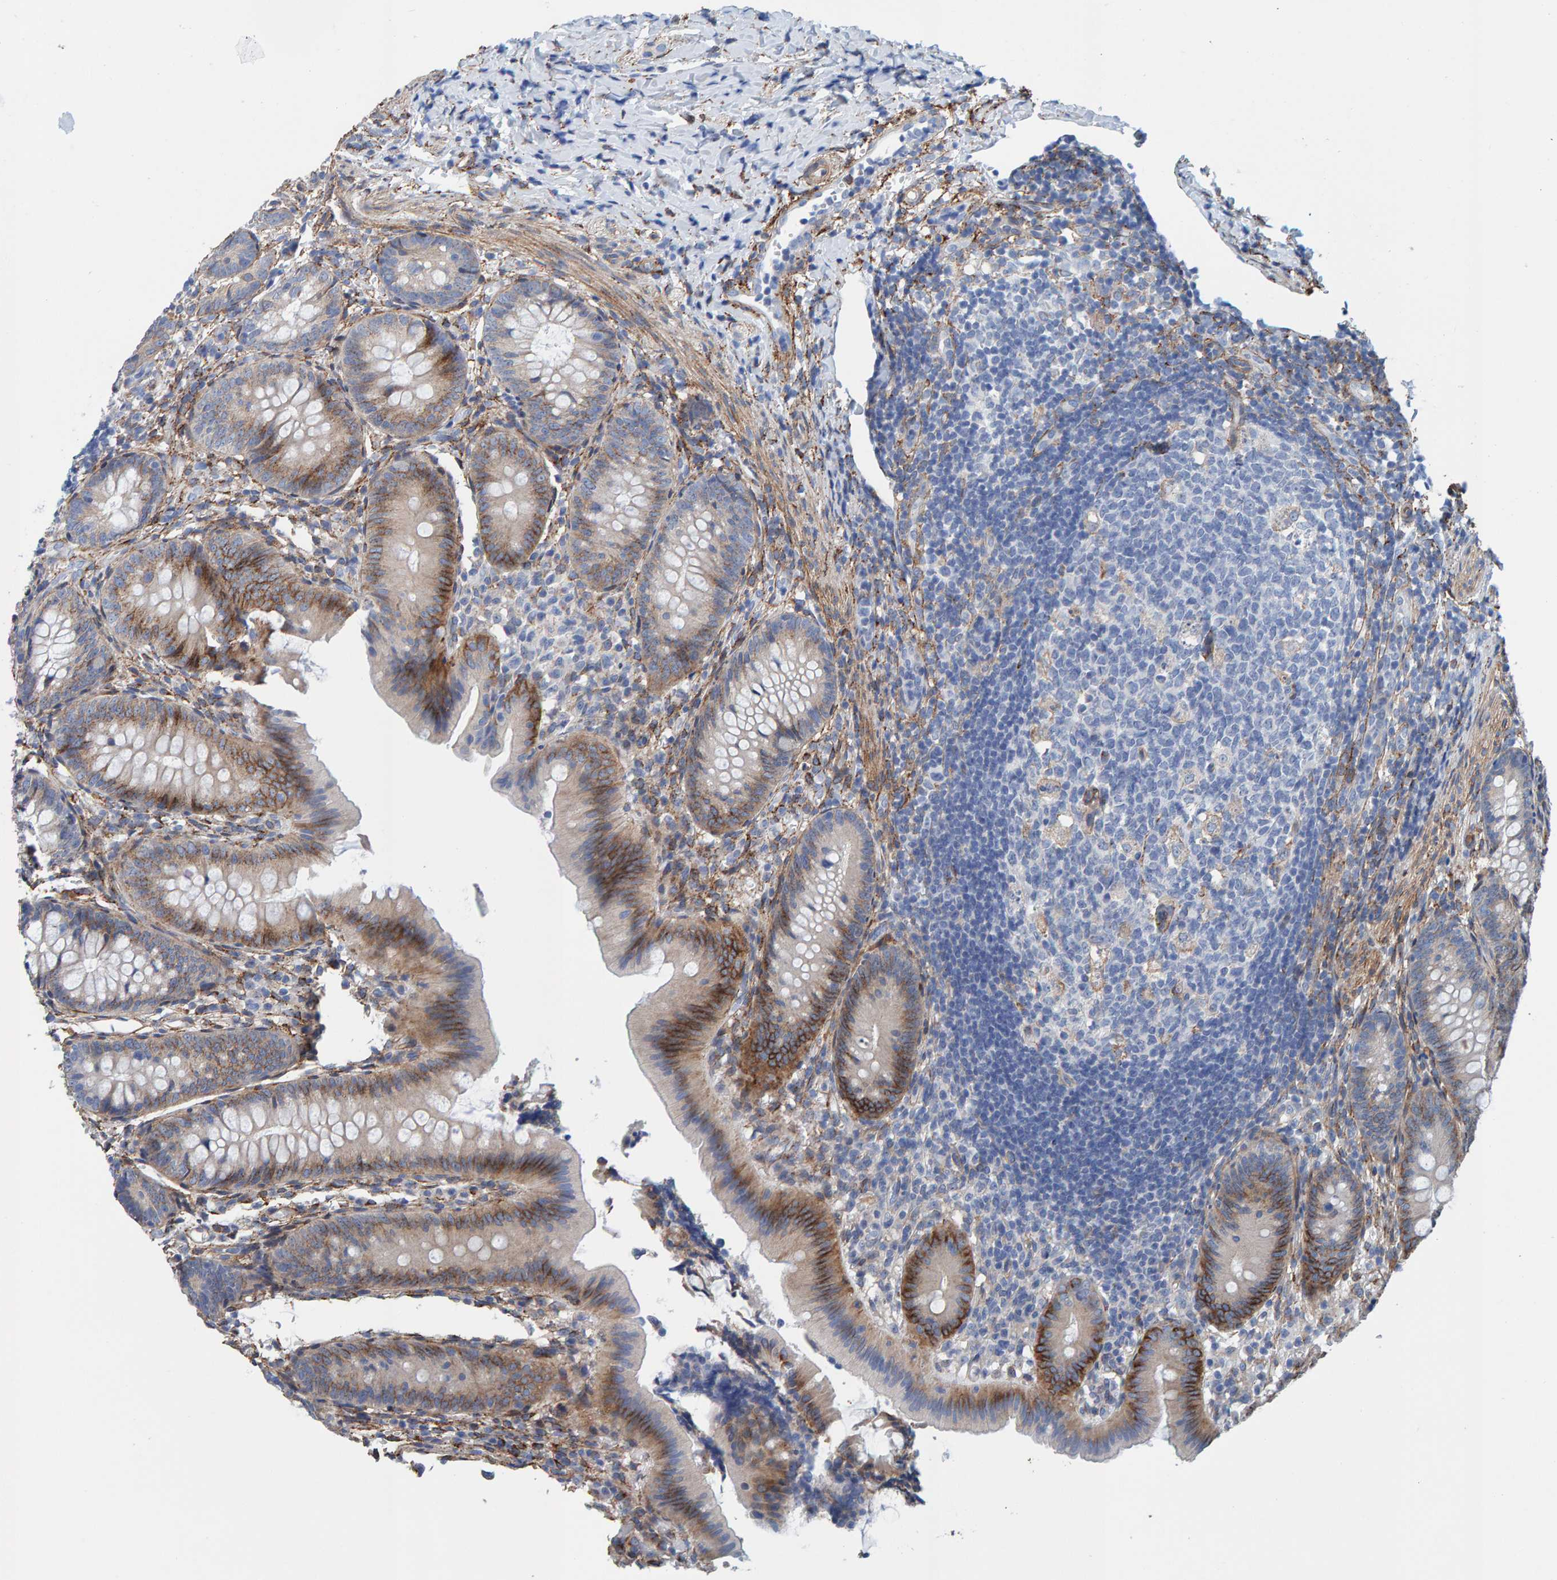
{"staining": {"intensity": "moderate", "quantity": "25%-75%", "location": "cytoplasmic/membranous"}, "tissue": "appendix", "cell_type": "Glandular cells", "image_type": "normal", "snomed": [{"axis": "morphology", "description": "Normal tissue, NOS"}, {"axis": "topography", "description": "Appendix"}], "caption": "This micrograph reveals benign appendix stained with IHC to label a protein in brown. The cytoplasmic/membranous of glandular cells show moderate positivity for the protein. Nuclei are counter-stained blue.", "gene": "LRP1", "patient": {"sex": "male", "age": 1}}